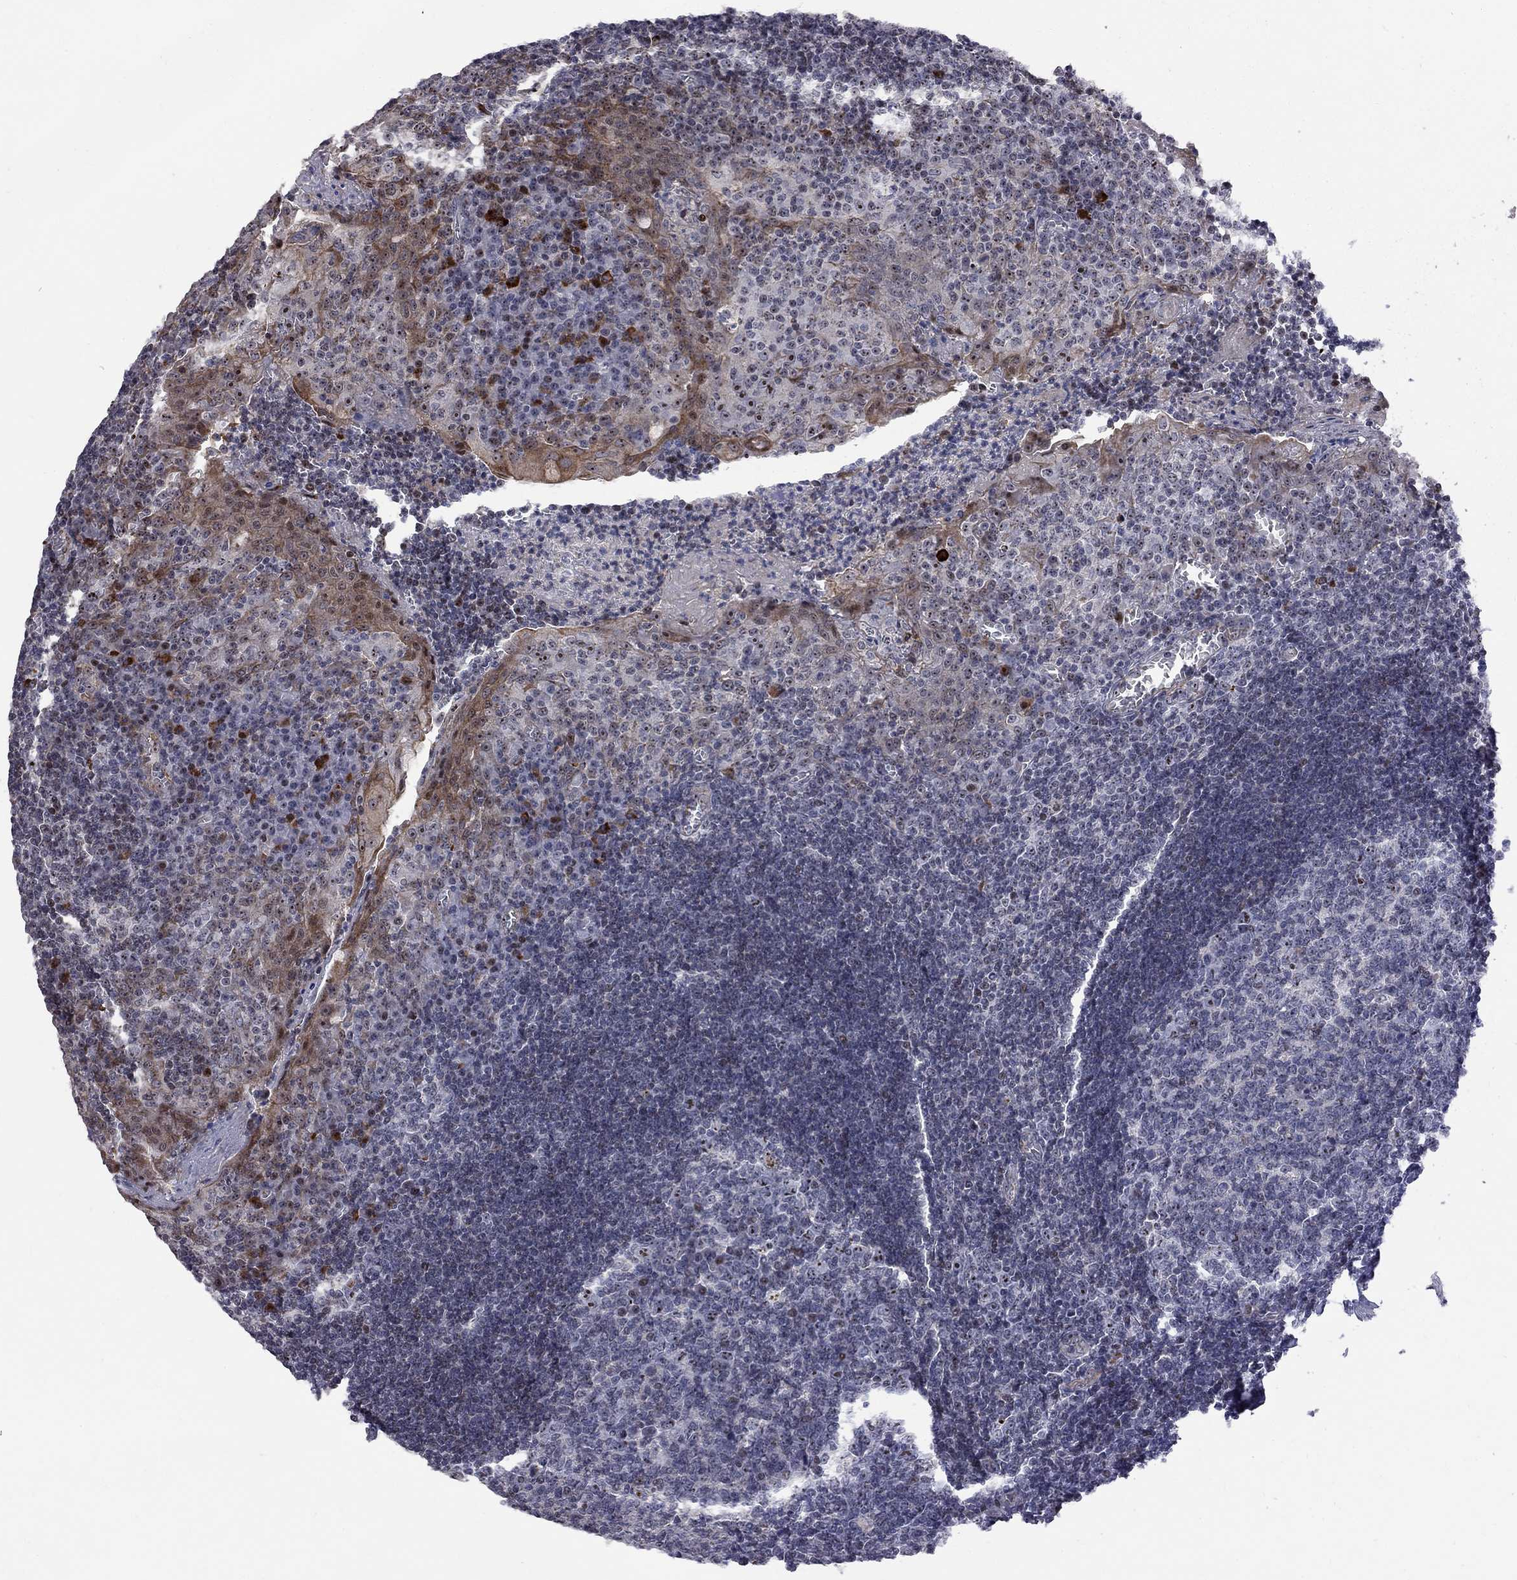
{"staining": {"intensity": "moderate", "quantity": "<25%", "location": "nuclear"}, "tissue": "tonsil", "cell_type": "Germinal center cells", "image_type": "normal", "snomed": [{"axis": "morphology", "description": "Normal tissue, NOS"}, {"axis": "topography", "description": "Tonsil"}], "caption": "DAB (3,3'-diaminobenzidine) immunohistochemical staining of normal tonsil shows moderate nuclear protein positivity in approximately <25% of germinal center cells. Immunohistochemistry (ihc) stains the protein in brown and the nuclei are stained blue.", "gene": "DHX33", "patient": {"sex": "female", "age": 12}}